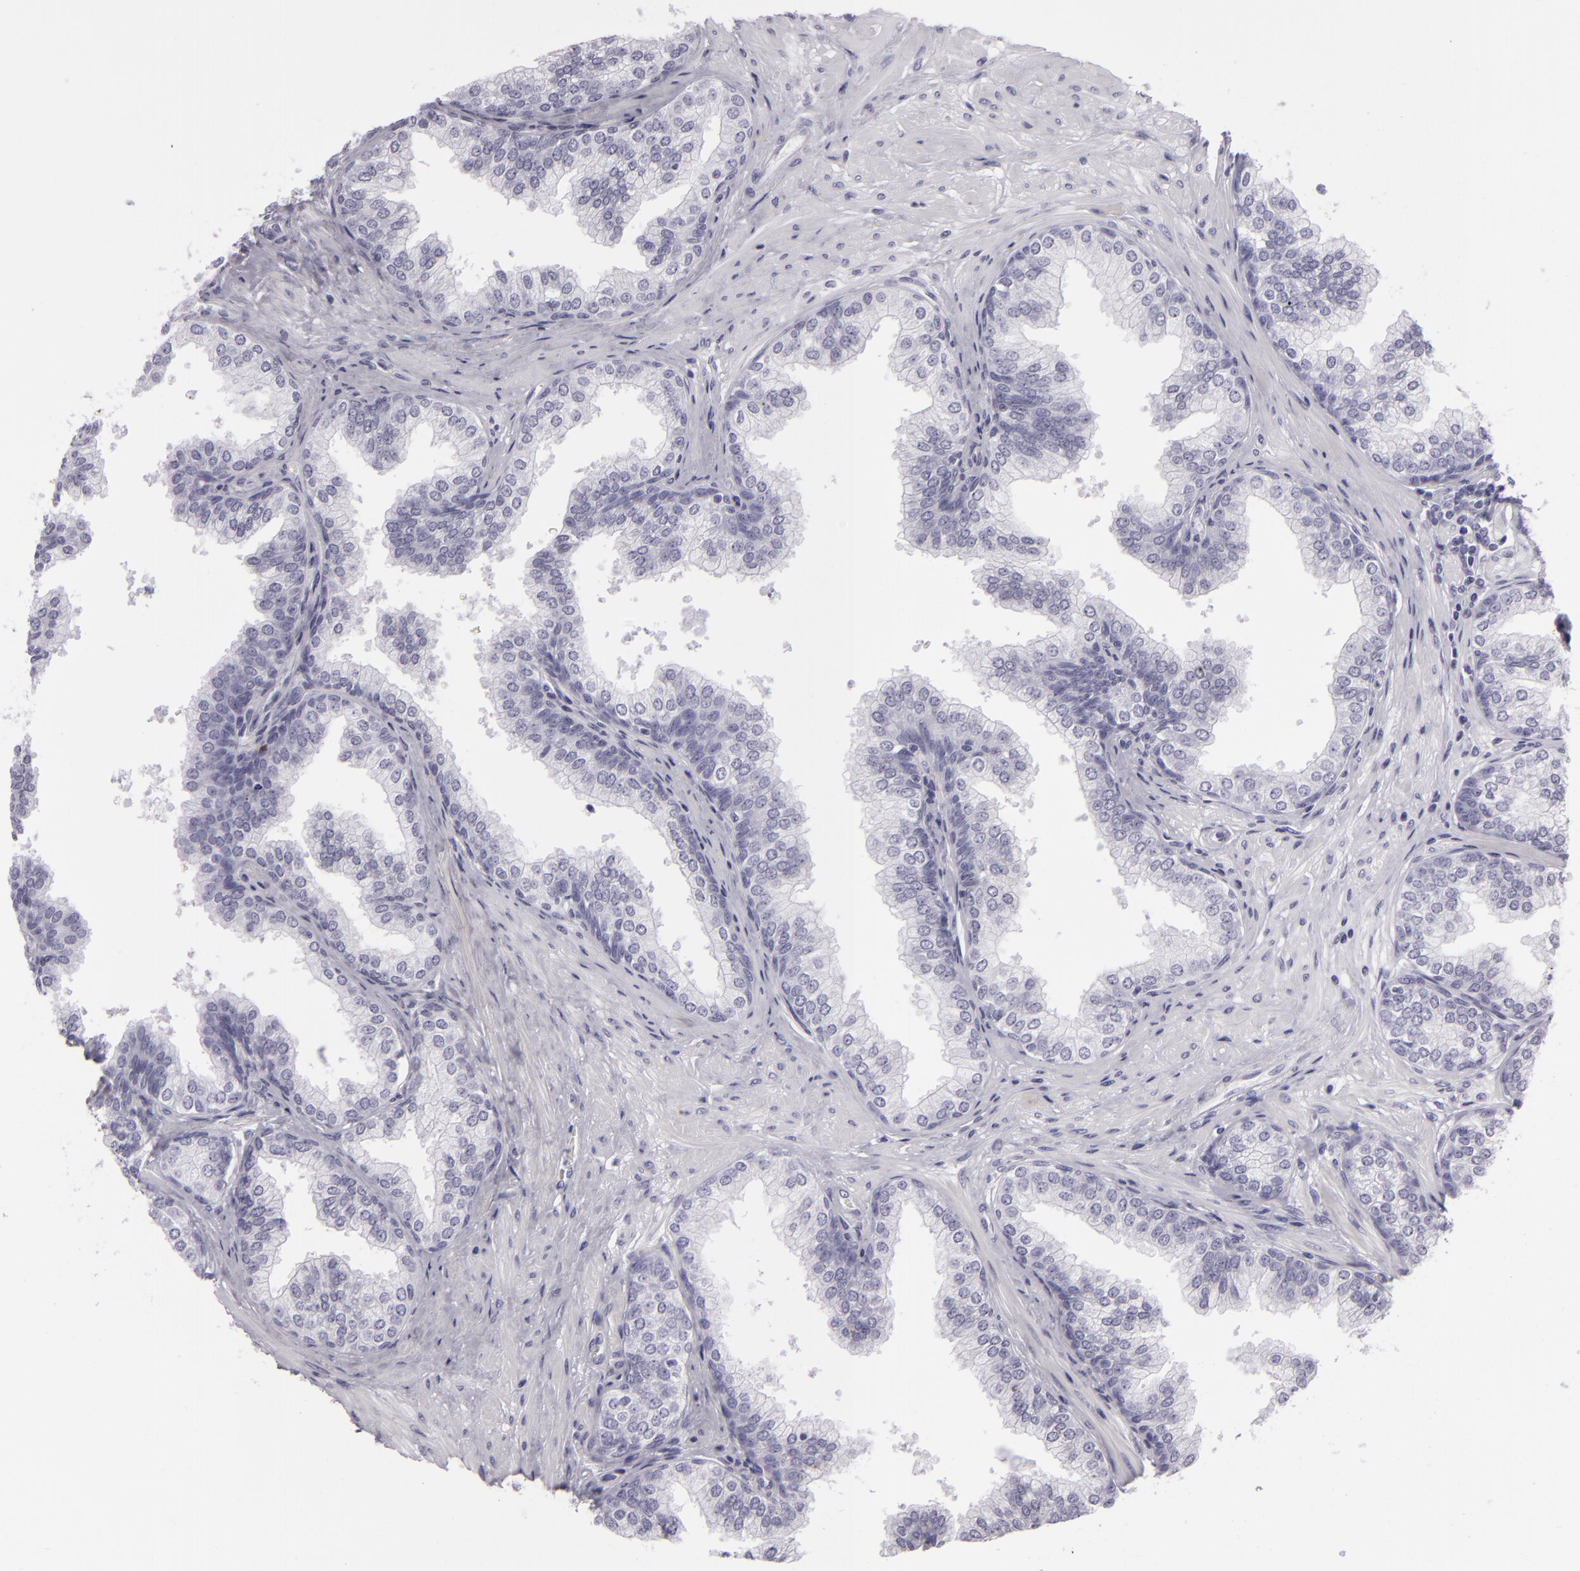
{"staining": {"intensity": "negative", "quantity": "none", "location": "none"}, "tissue": "prostate", "cell_type": "Glandular cells", "image_type": "normal", "snomed": [{"axis": "morphology", "description": "Normal tissue, NOS"}, {"axis": "topography", "description": "Prostate"}], "caption": "Normal prostate was stained to show a protein in brown. There is no significant expression in glandular cells. The staining was performed using DAB (3,3'-diaminobenzidine) to visualize the protein expression in brown, while the nuclei were stained in blue with hematoxylin (Magnification: 20x).", "gene": "EGFL6", "patient": {"sex": "male", "age": 60}}